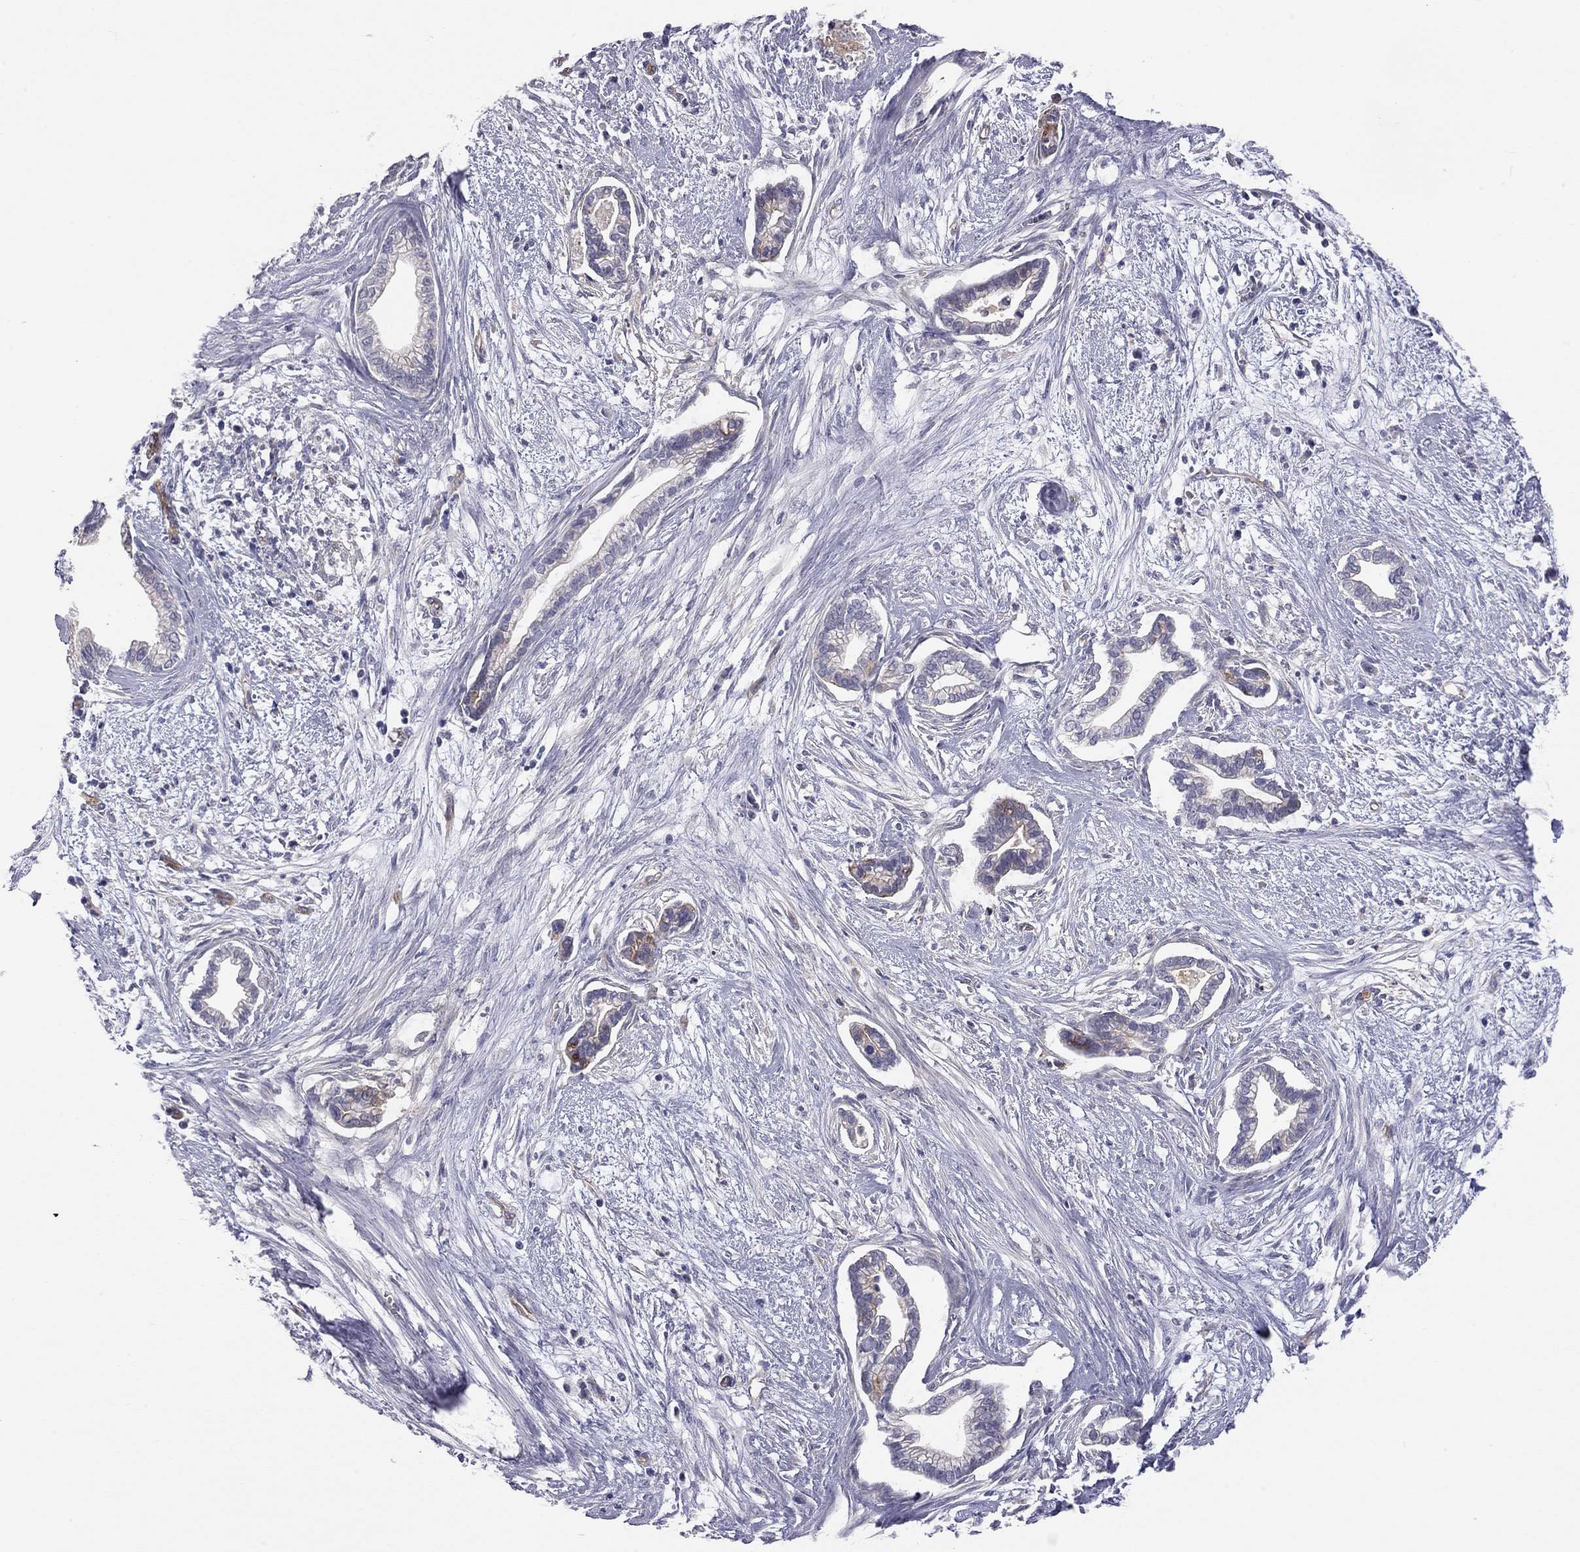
{"staining": {"intensity": "negative", "quantity": "none", "location": "none"}, "tissue": "cervical cancer", "cell_type": "Tumor cells", "image_type": "cancer", "snomed": [{"axis": "morphology", "description": "Adenocarcinoma, NOS"}, {"axis": "topography", "description": "Cervix"}], "caption": "Histopathology image shows no significant protein positivity in tumor cells of cervical cancer.", "gene": "GPRC5B", "patient": {"sex": "female", "age": 62}}